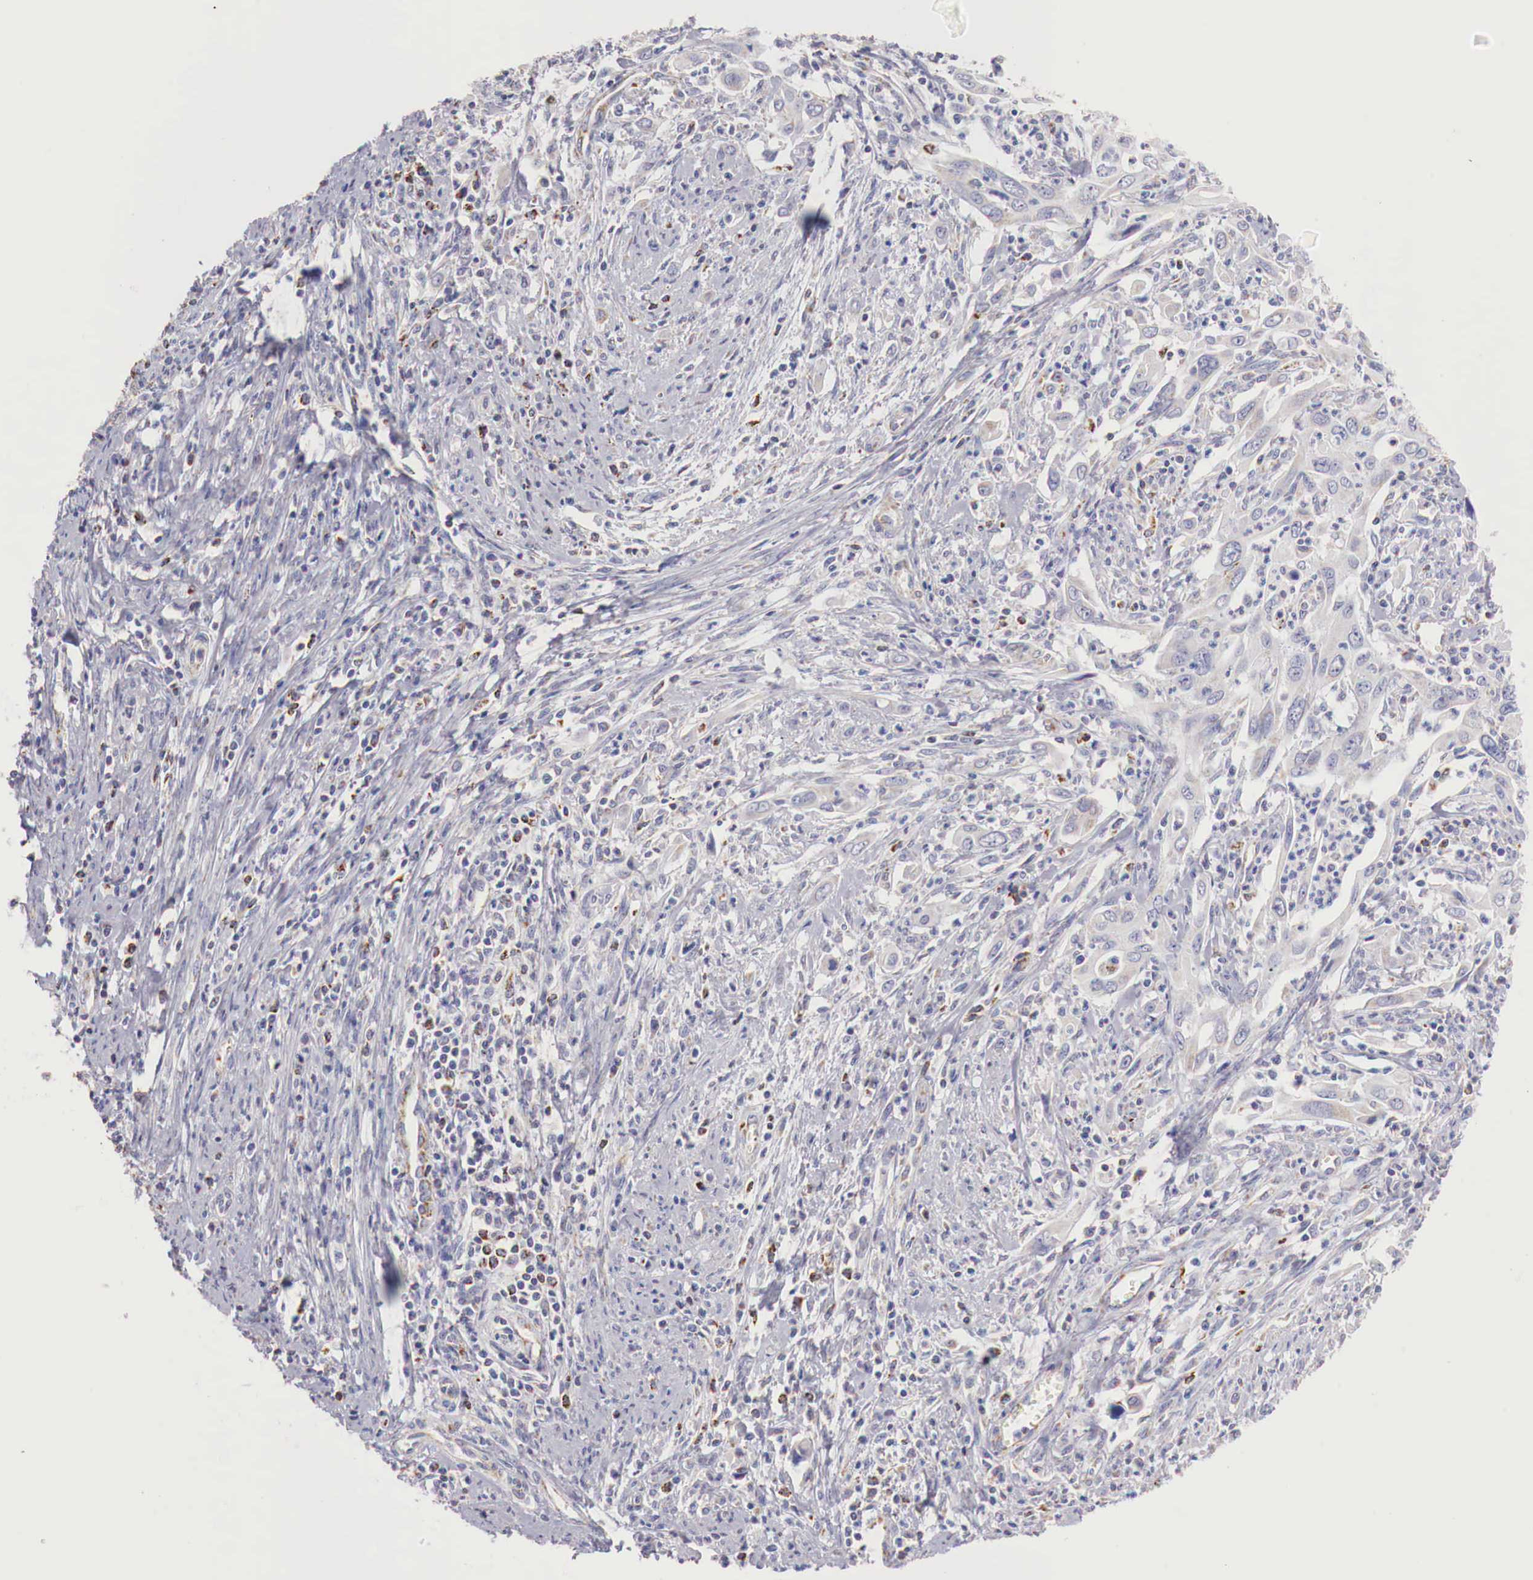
{"staining": {"intensity": "weak", "quantity": "<25%", "location": "cytoplasmic/membranous"}, "tissue": "cervical cancer", "cell_type": "Tumor cells", "image_type": "cancer", "snomed": [{"axis": "morphology", "description": "Normal tissue, NOS"}, {"axis": "morphology", "description": "Adenocarcinoma, NOS"}, {"axis": "topography", "description": "Cervix"}], "caption": "Immunohistochemistry of human cervical cancer reveals no staining in tumor cells.", "gene": "IDH3G", "patient": {"sex": "female", "age": 34}}